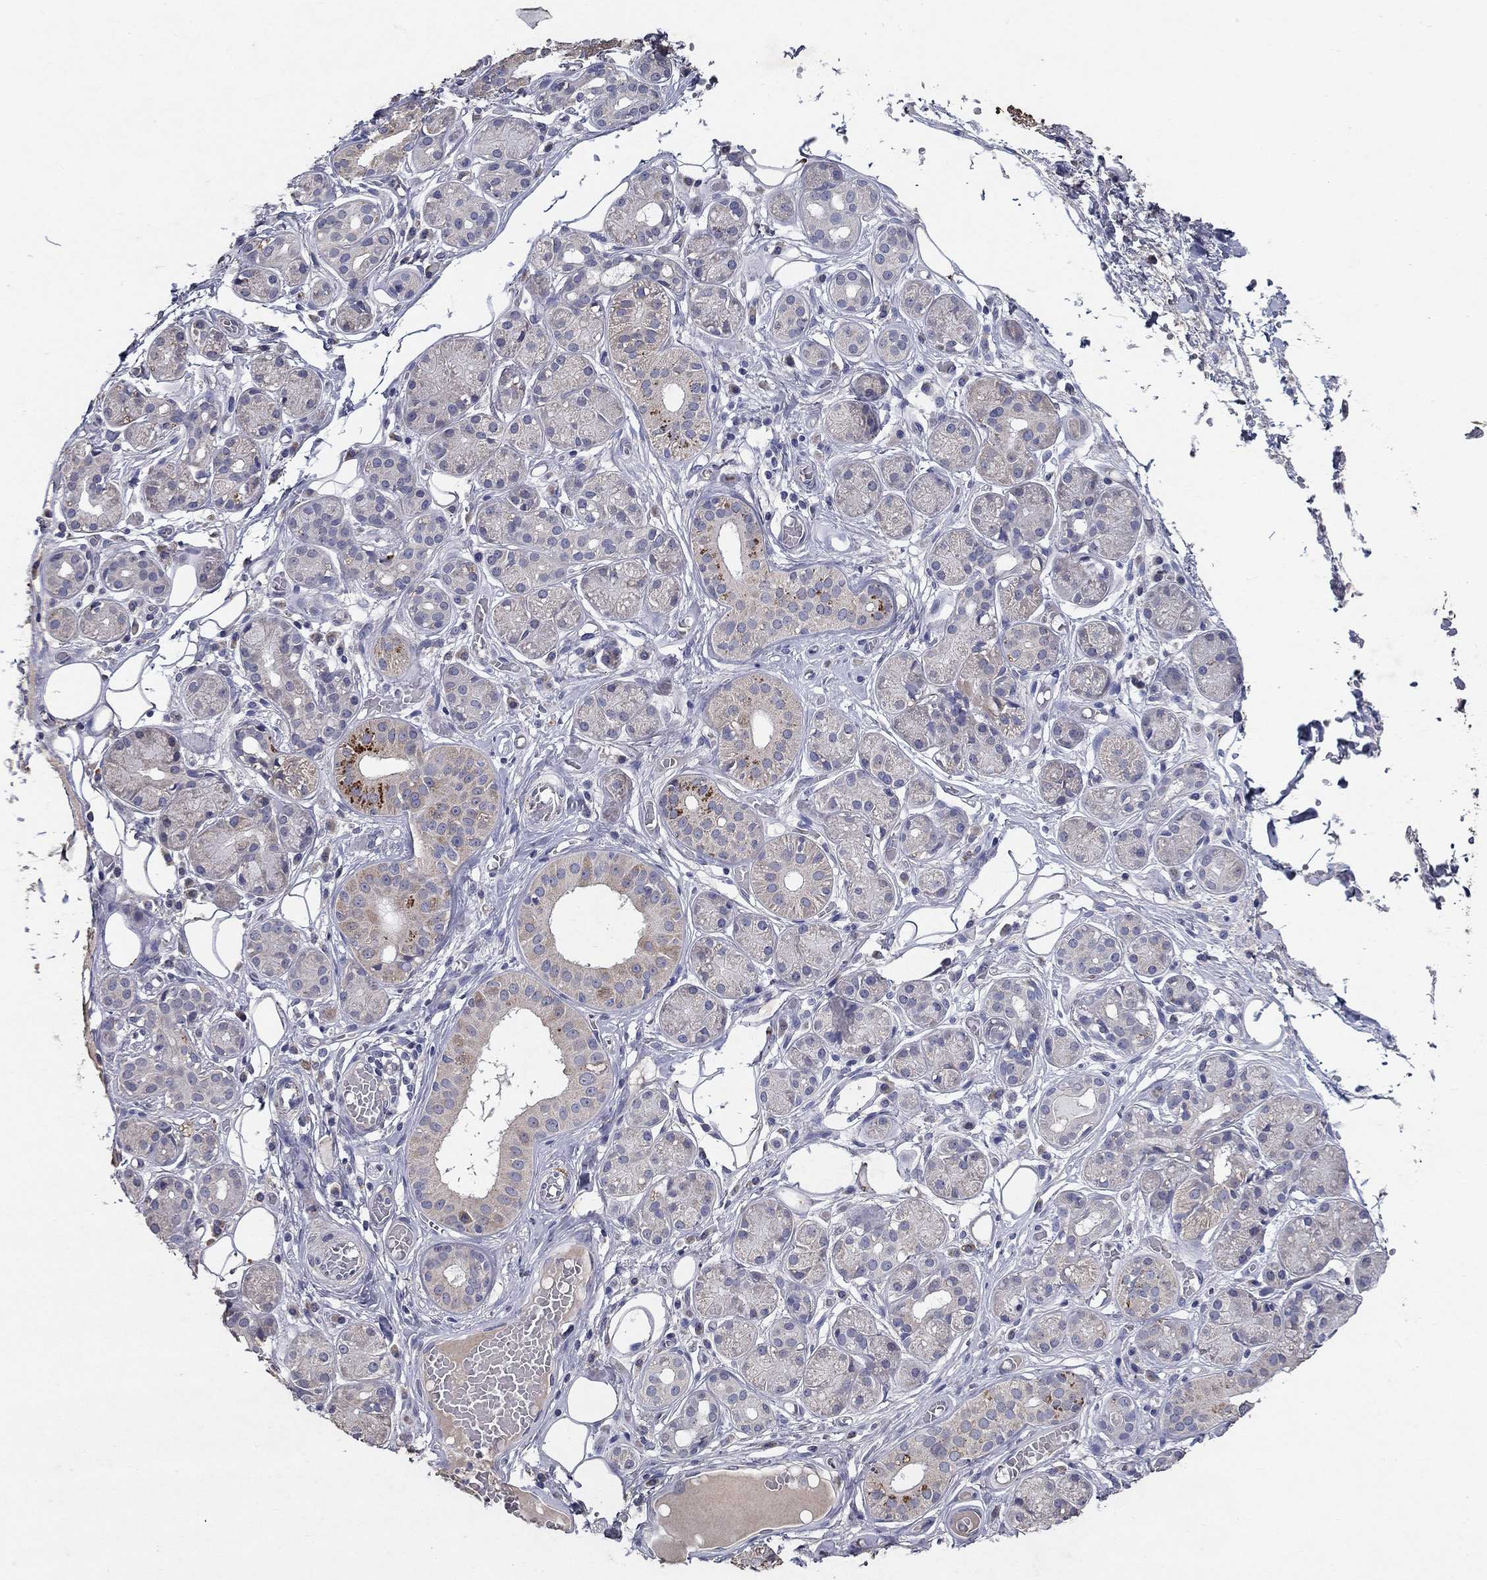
{"staining": {"intensity": "strong", "quantity": "<25%", "location": "cytoplasmic/membranous"}, "tissue": "salivary gland", "cell_type": "Glandular cells", "image_type": "normal", "snomed": [{"axis": "morphology", "description": "Normal tissue, NOS"}, {"axis": "topography", "description": "Salivary gland"}, {"axis": "topography", "description": "Peripheral nerve tissue"}], "caption": "Approximately <25% of glandular cells in unremarkable salivary gland reveal strong cytoplasmic/membranous protein positivity as visualized by brown immunohistochemical staining.", "gene": "PROZ", "patient": {"sex": "male", "age": 71}}